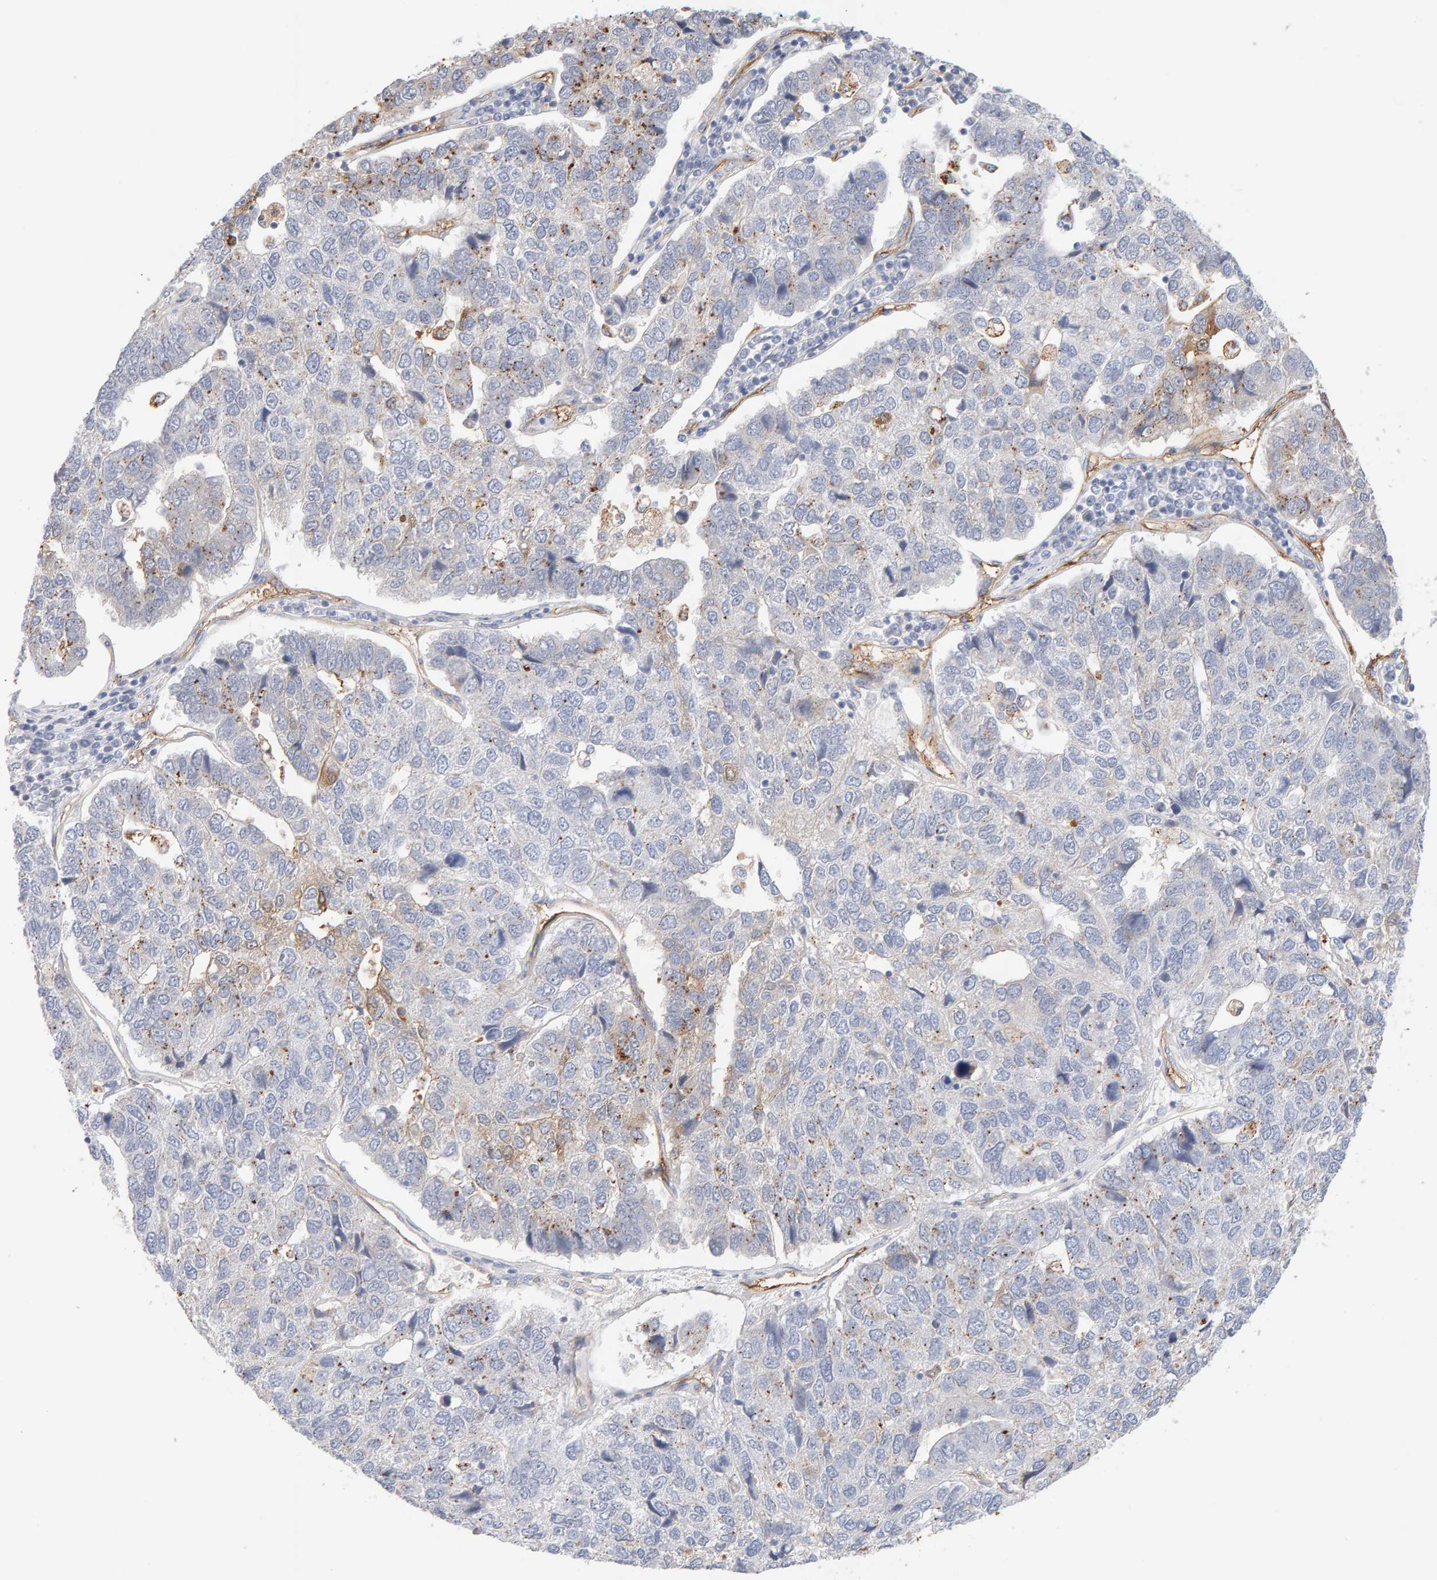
{"staining": {"intensity": "weak", "quantity": "<25%", "location": "cytoplasmic/membranous"}, "tissue": "pancreatic cancer", "cell_type": "Tumor cells", "image_type": "cancer", "snomed": [{"axis": "morphology", "description": "Adenocarcinoma, NOS"}, {"axis": "topography", "description": "Pancreas"}], "caption": "DAB (3,3'-diaminobenzidine) immunohistochemical staining of pancreatic cancer (adenocarcinoma) reveals no significant expression in tumor cells. (Immunohistochemistry (ihc), brightfield microscopy, high magnification).", "gene": "METRNL", "patient": {"sex": "female", "age": 61}}